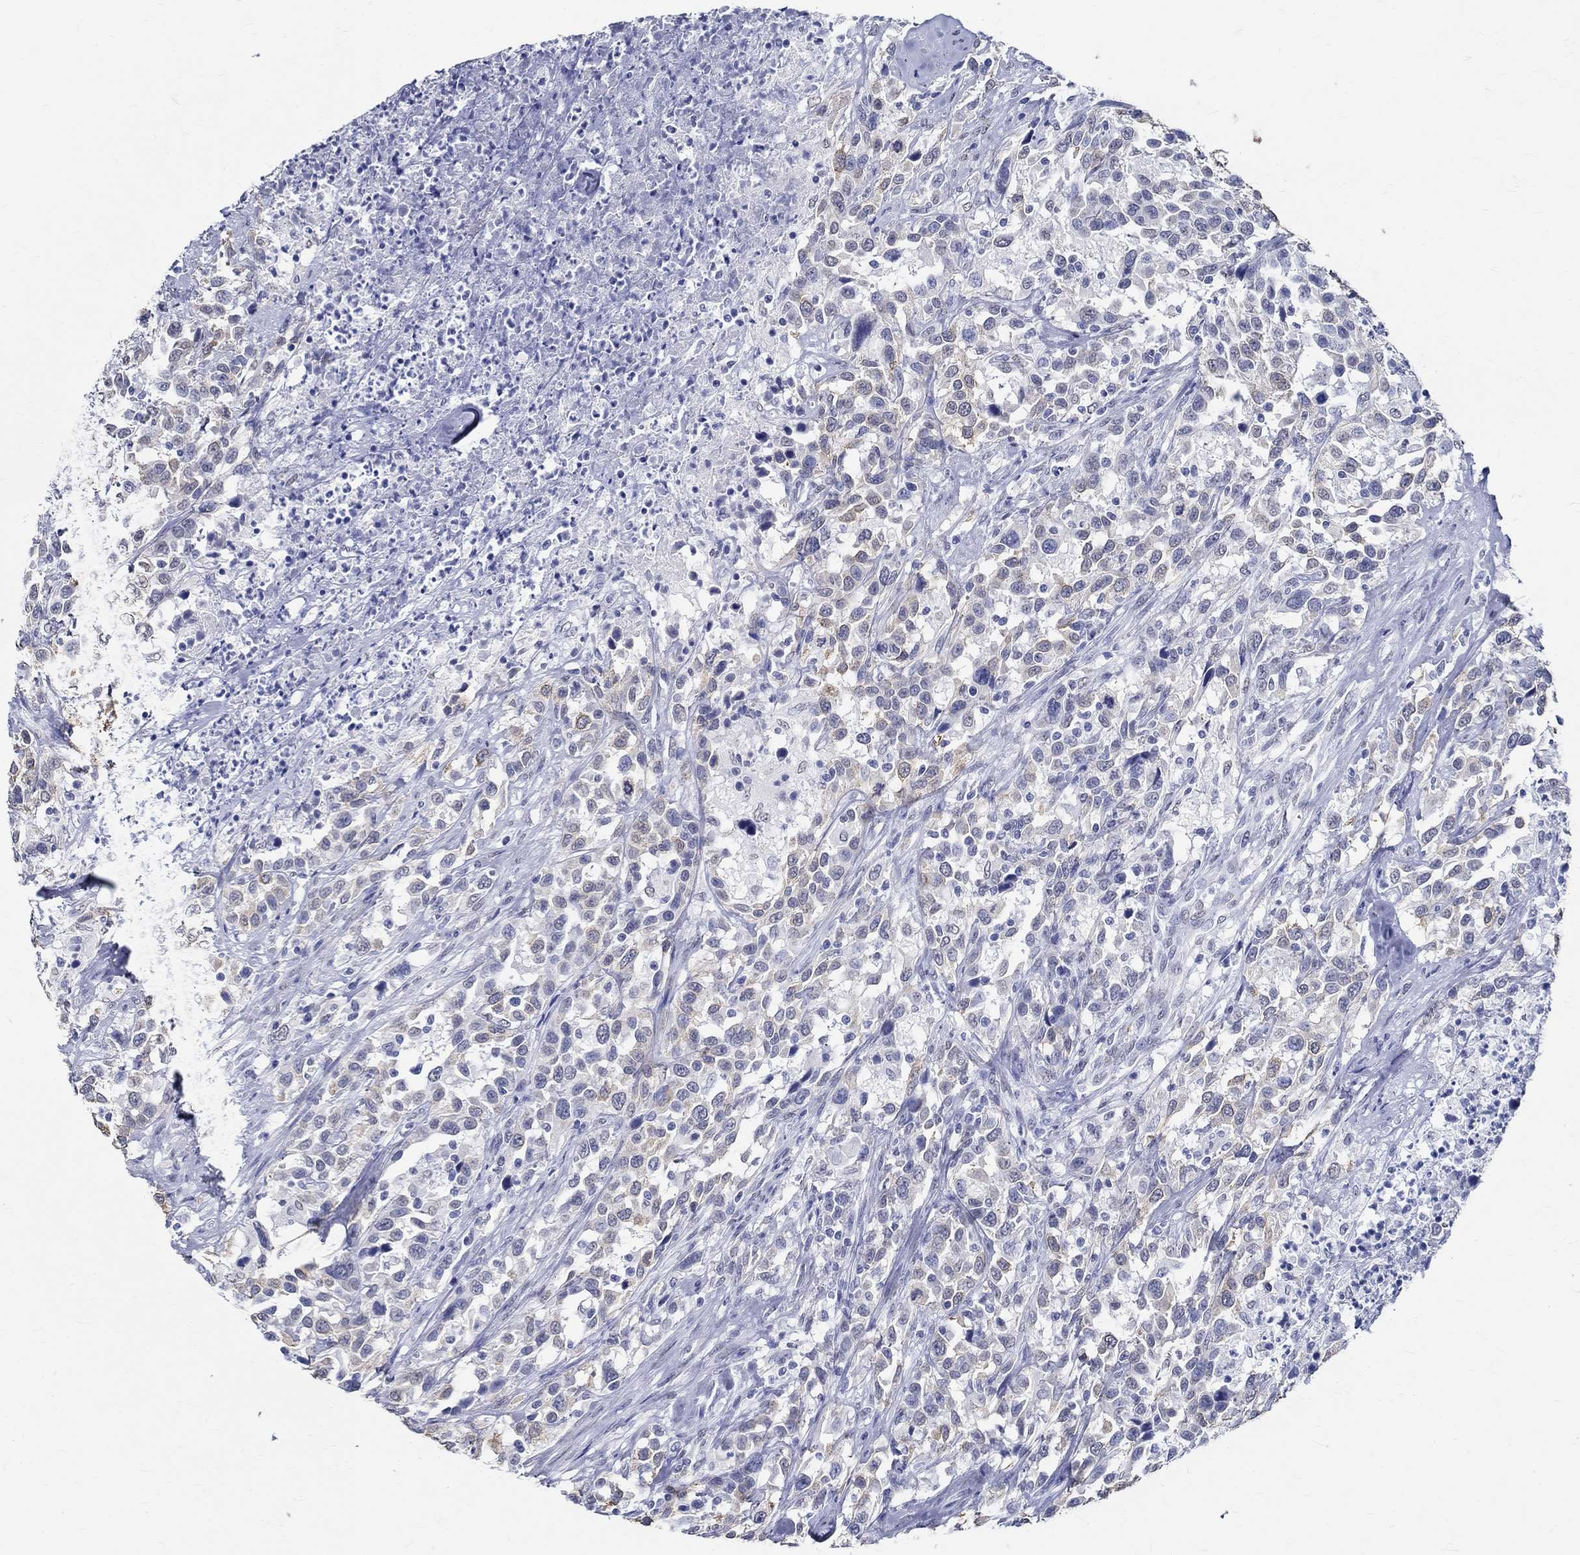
{"staining": {"intensity": "weak", "quantity": "25%-75%", "location": "cytoplasmic/membranous"}, "tissue": "urothelial cancer", "cell_type": "Tumor cells", "image_type": "cancer", "snomed": [{"axis": "morphology", "description": "Urothelial carcinoma, NOS"}, {"axis": "morphology", "description": "Urothelial carcinoma, High grade"}, {"axis": "topography", "description": "Urinary bladder"}], "caption": "DAB (3,3'-diaminobenzidine) immunohistochemical staining of urothelial cancer exhibits weak cytoplasmic/membranous protein positivity in about 25%-75% of tumor cells.", "gene": "TSPAN16", "patient": {"sex": "female", "age": 64}}